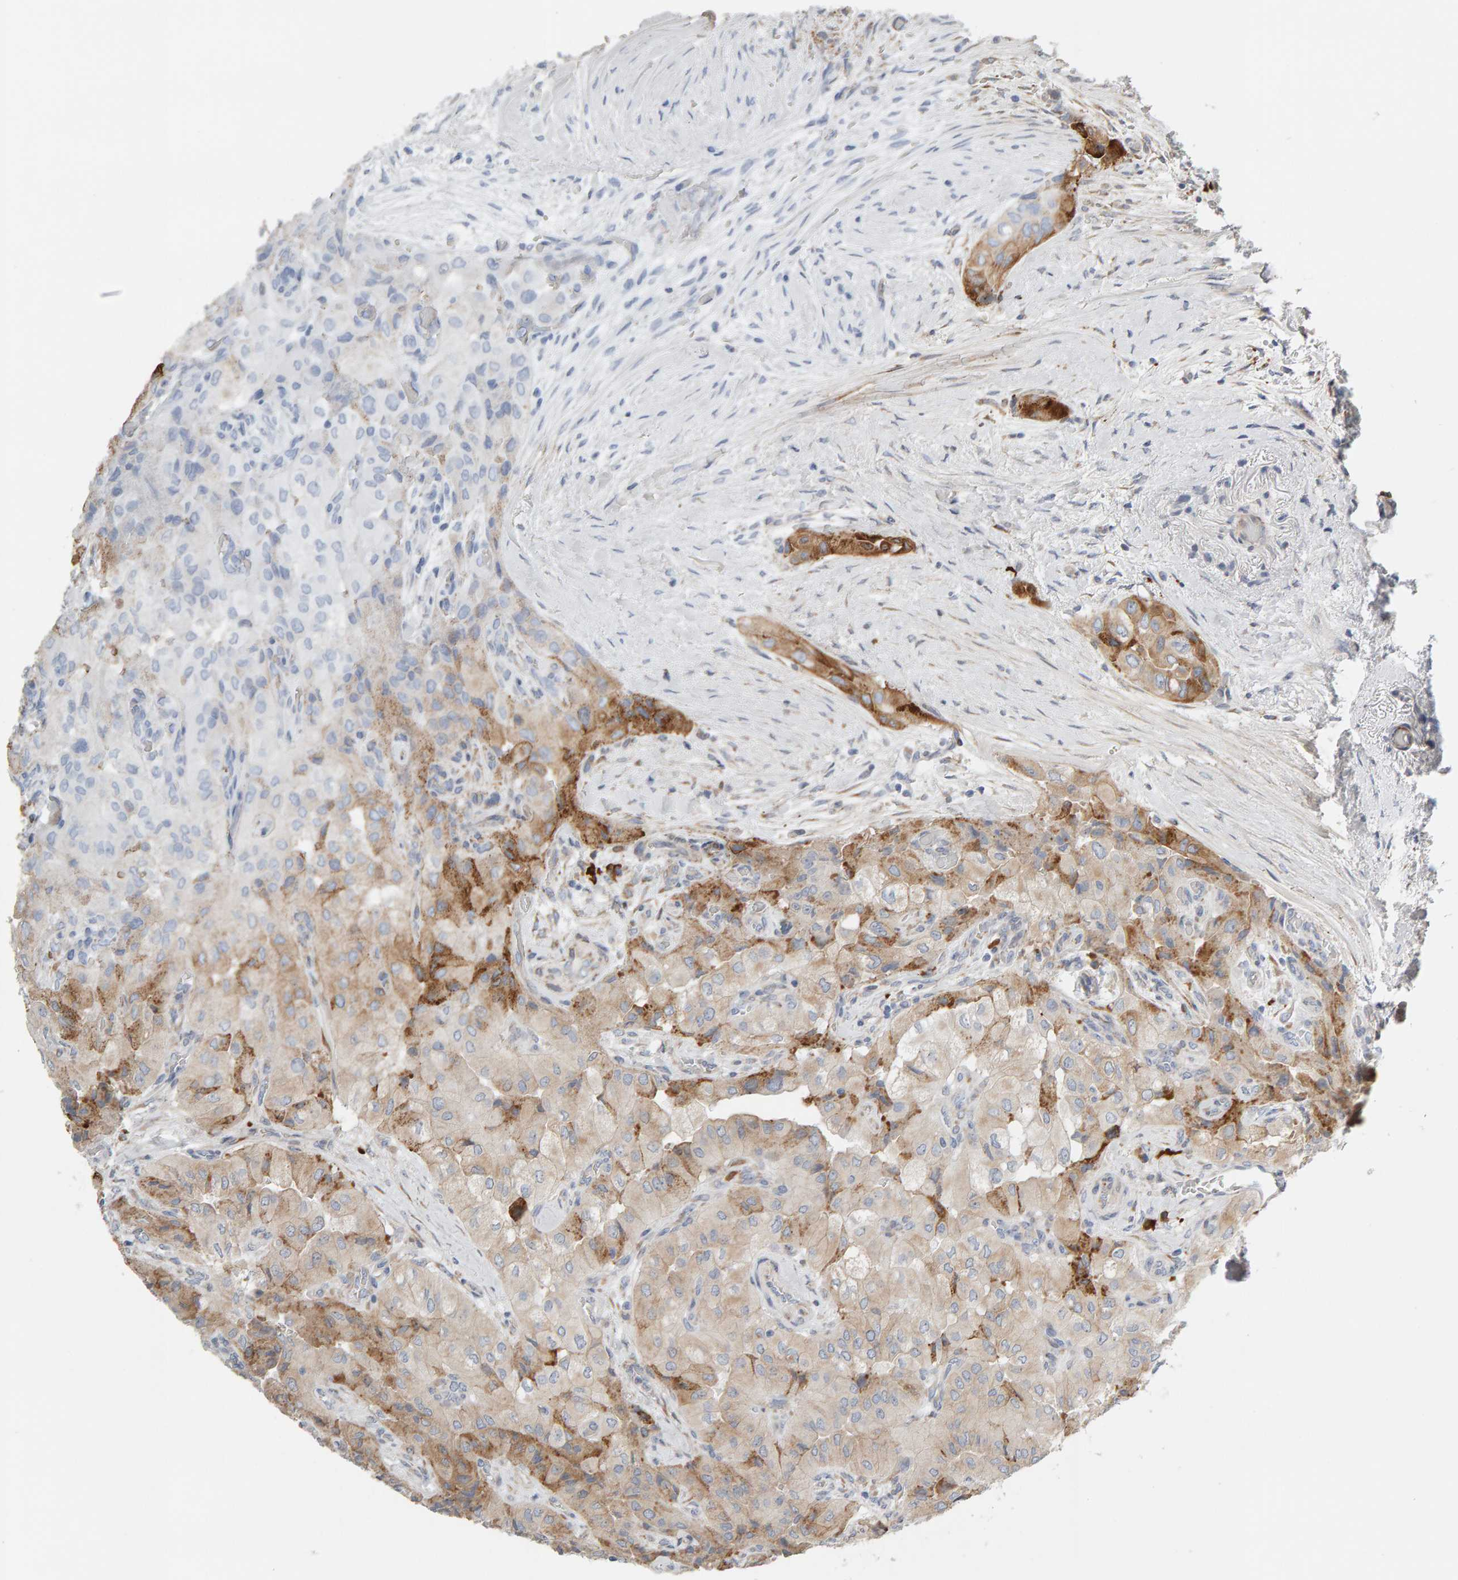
{"staining": {"intensity": "moderate", "quantity": "25%-75%", "location": "cytoplasmic/membranous"}, "tissue": "thyroid cancer", "cell_type": "Tumor cells", "image_type": "cancer", "snomed": [{"axis": "morphology", "description": "Papillary adenocarcinoma, NOS"}, {"axis": "topography", "description": "Thyroid gland"}], "caption": "Protein staining demonstrates moderate cytoplasmic/membranous staining in about 25%-75% of tumor cells in thyroid papillary adenocarcinoma.", "gene": "ENGASE", "patient": {"sex": "female", "age": 59}}